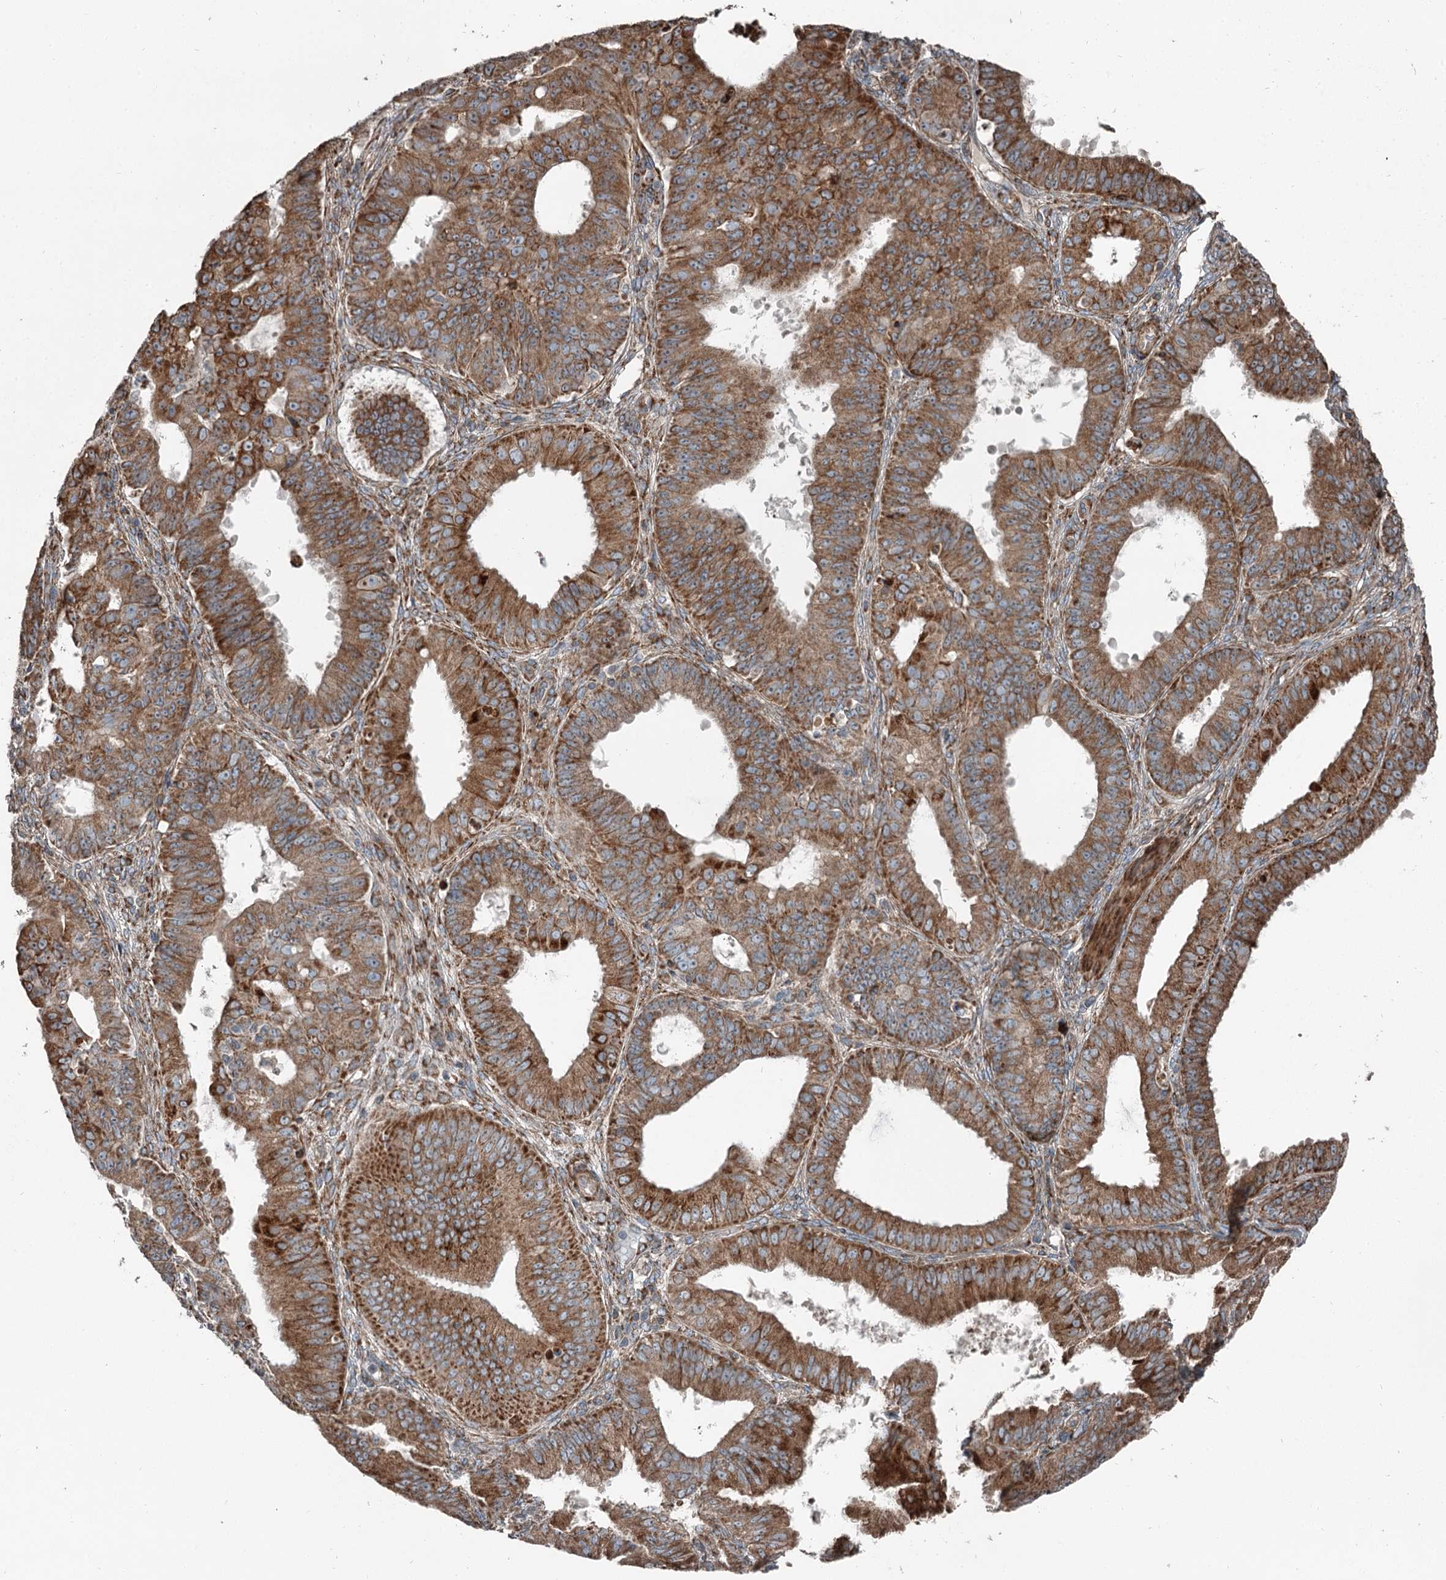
{"staining": {"intensity": "moderate", "quantity": ">75%", "location": "cytoplasmic/membranous"}, "tissue": "ovarian cancer", "cell_type": "Tumor cells", "image_type": "cancer", "snomed": [{"axis": "morphology", "description": "Carcinoma, endometroid"}, {"axis": "topography", "description": "Appendix"}, {"axis": "topography", "description": "Ovary"}], "caption": "This micrograph reveals endometroid carcinoma (ovarian) stained with IHC to label a protein in brown. The cytoplasmic/membranous of tumor cells show moderate positivity for the protein. Nuclei are counter-stained blue.", "gene": "RASSF8", "patient": {"sex": "female", "age": 42}}